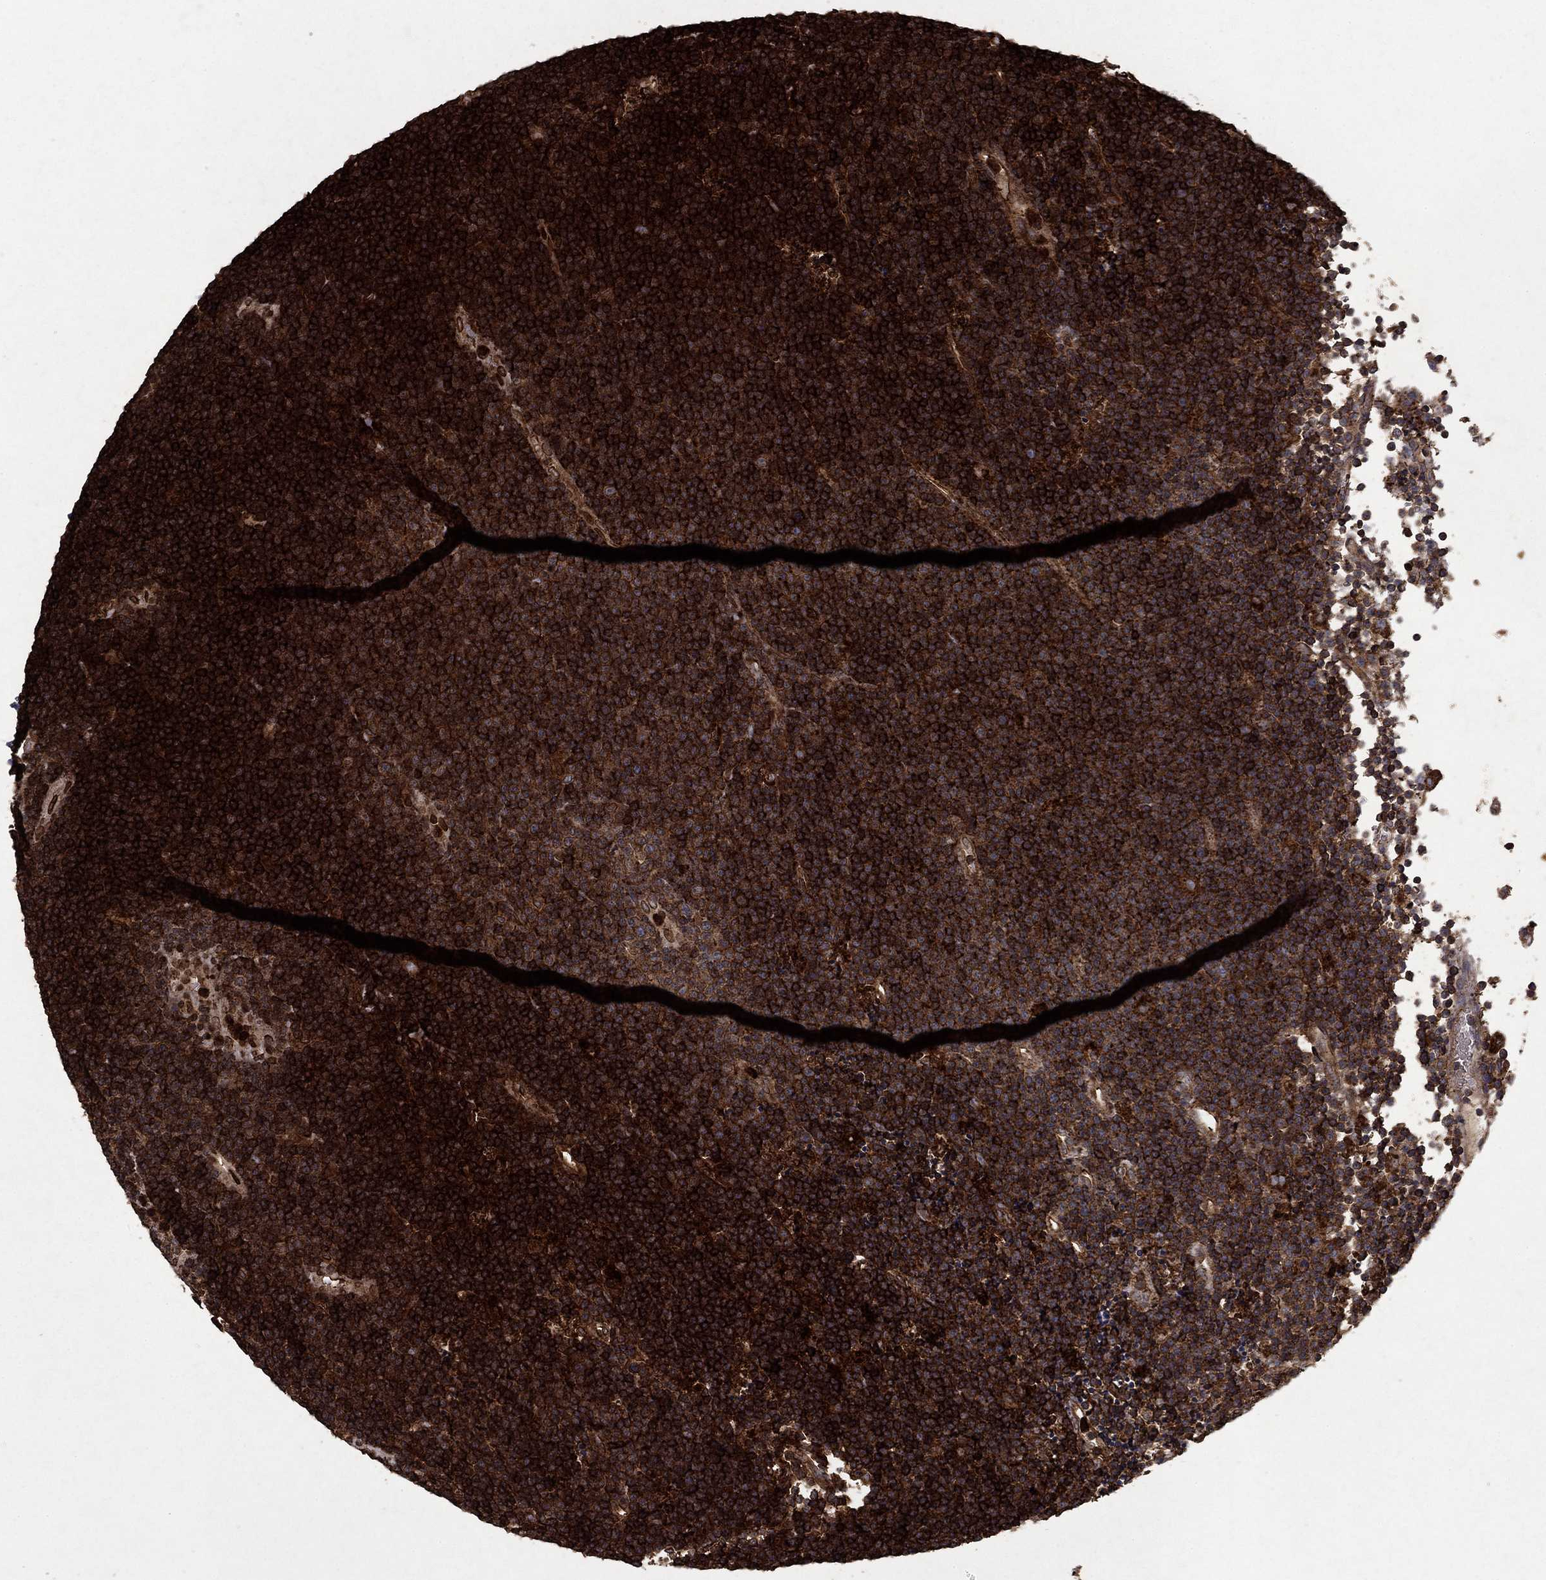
{"staining": {"intensity": "strong", "quantity": ">75%", "location": "cytoplasmic/membranous,nuclear"}, "tissue": "lymphoma", "cell_type": "Tumor cells", "image_type": "cancer", "snomed": [{"axis": "morphology", "description": "Malignant lymphoma, non-Hodgkin's type, Low grade"}, {"axis": "topography", "description": "Brain"}], "caption": "The histopathology image demonstrates immunohistochemical staining of lymphoma. There is strong cytoplasmic/membranous and nuclear expression is seen in approximately >75% of tumor cells. (brown staining indicates protein expression, while blue staining denotes nuclei).", "gene": "CD24", "patient": {"sex": "female", "age": 66}}